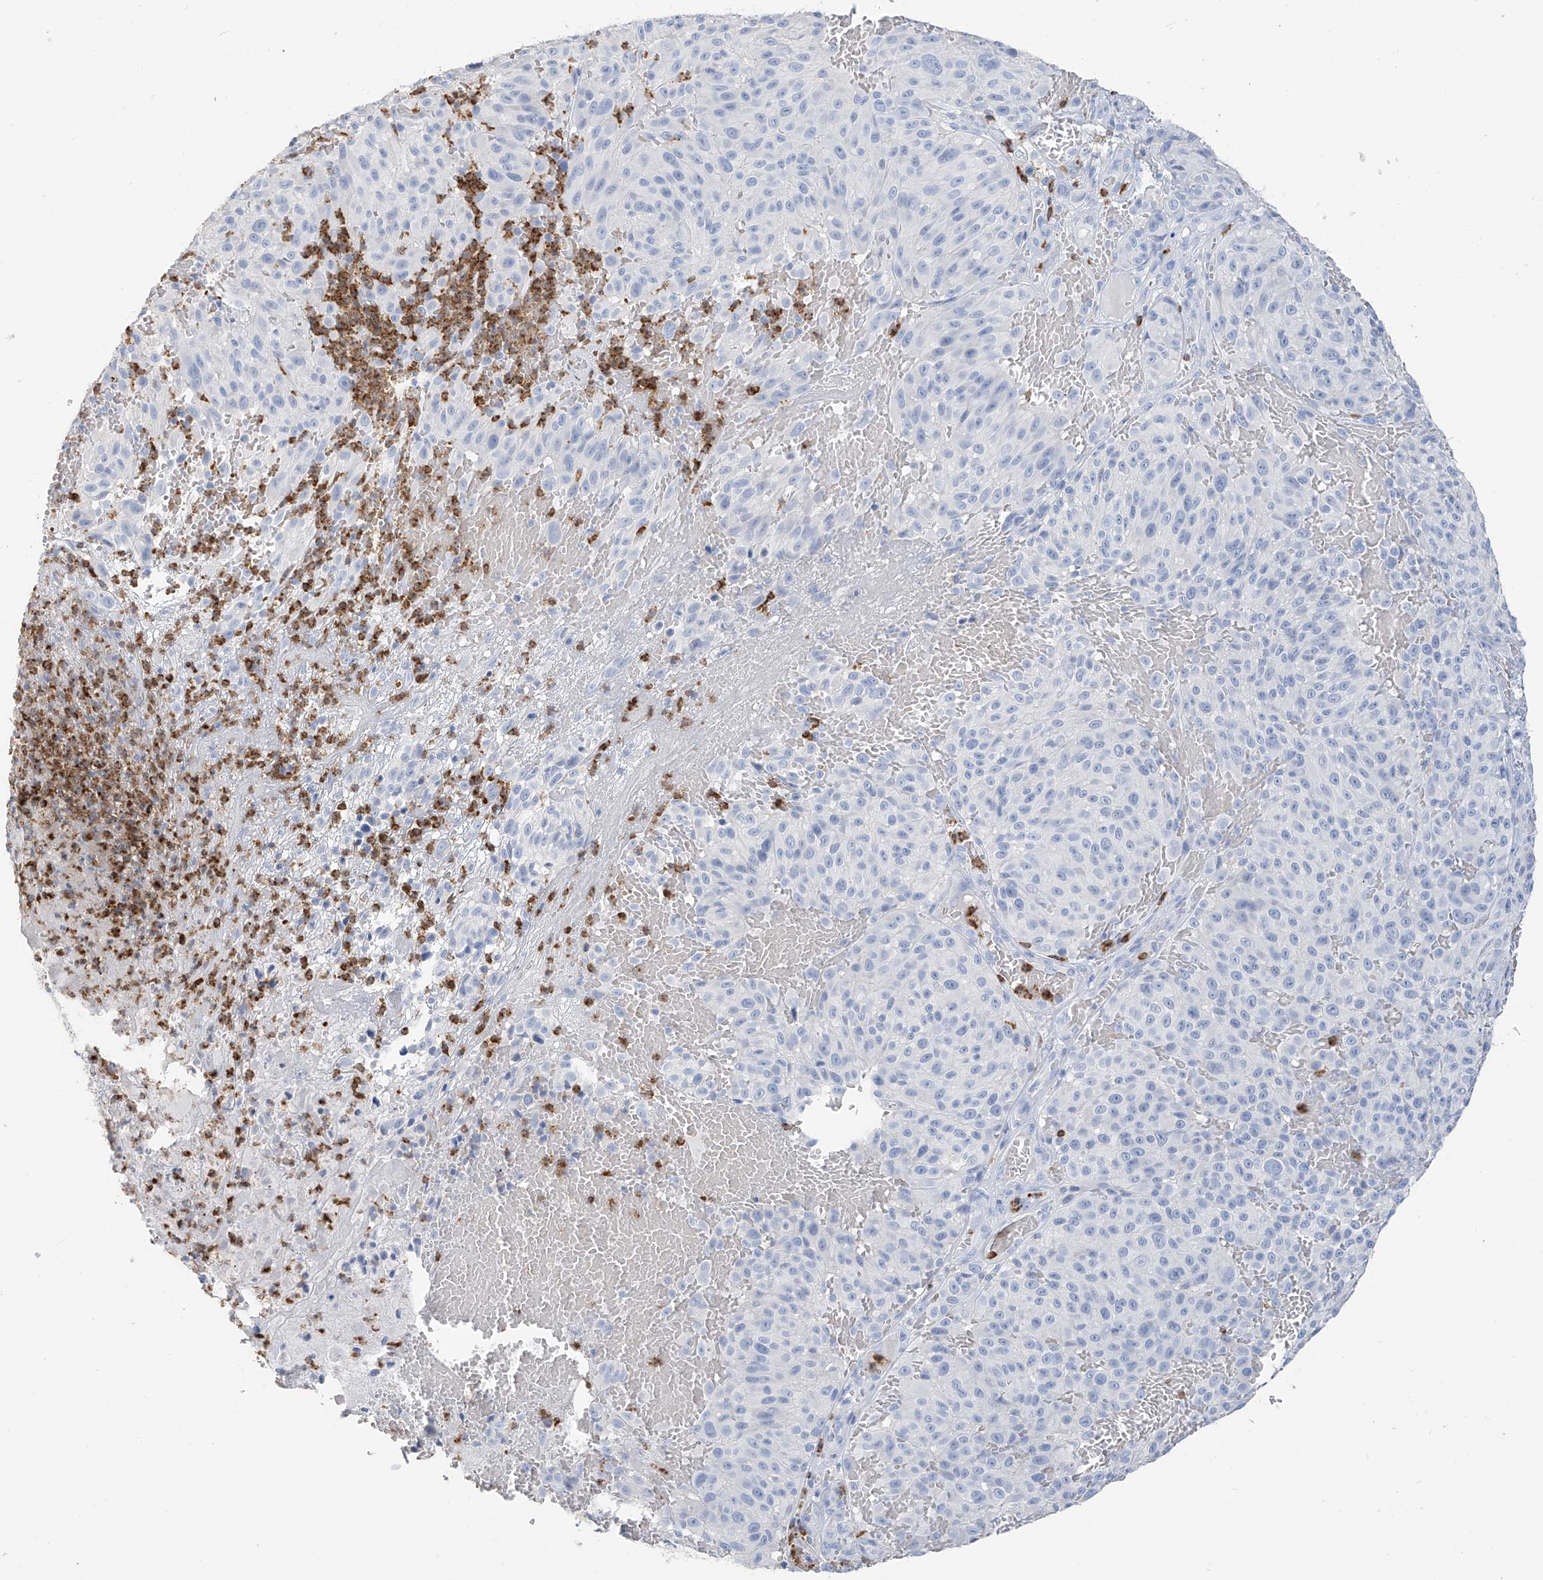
{"staining": {"intensity": "negative", "quantity": "none", "location": "none"}, "tissue": "melanoma", "cell_type": "Tumor cells", "image_type": "cancer", "snomed": [{"axis": "morphology", "description": "Malignant melanoma, NOS"}, {"axis": "topography", "description": "Skin"}], "caption": "A high-resolution image shows immunohistochemistry (IHC) staining of melanoma, which exhibits no significant positivity in tumor cells.", "gene": "PAFAH1B3", "patient": {"sex": "male", "age": 83}}